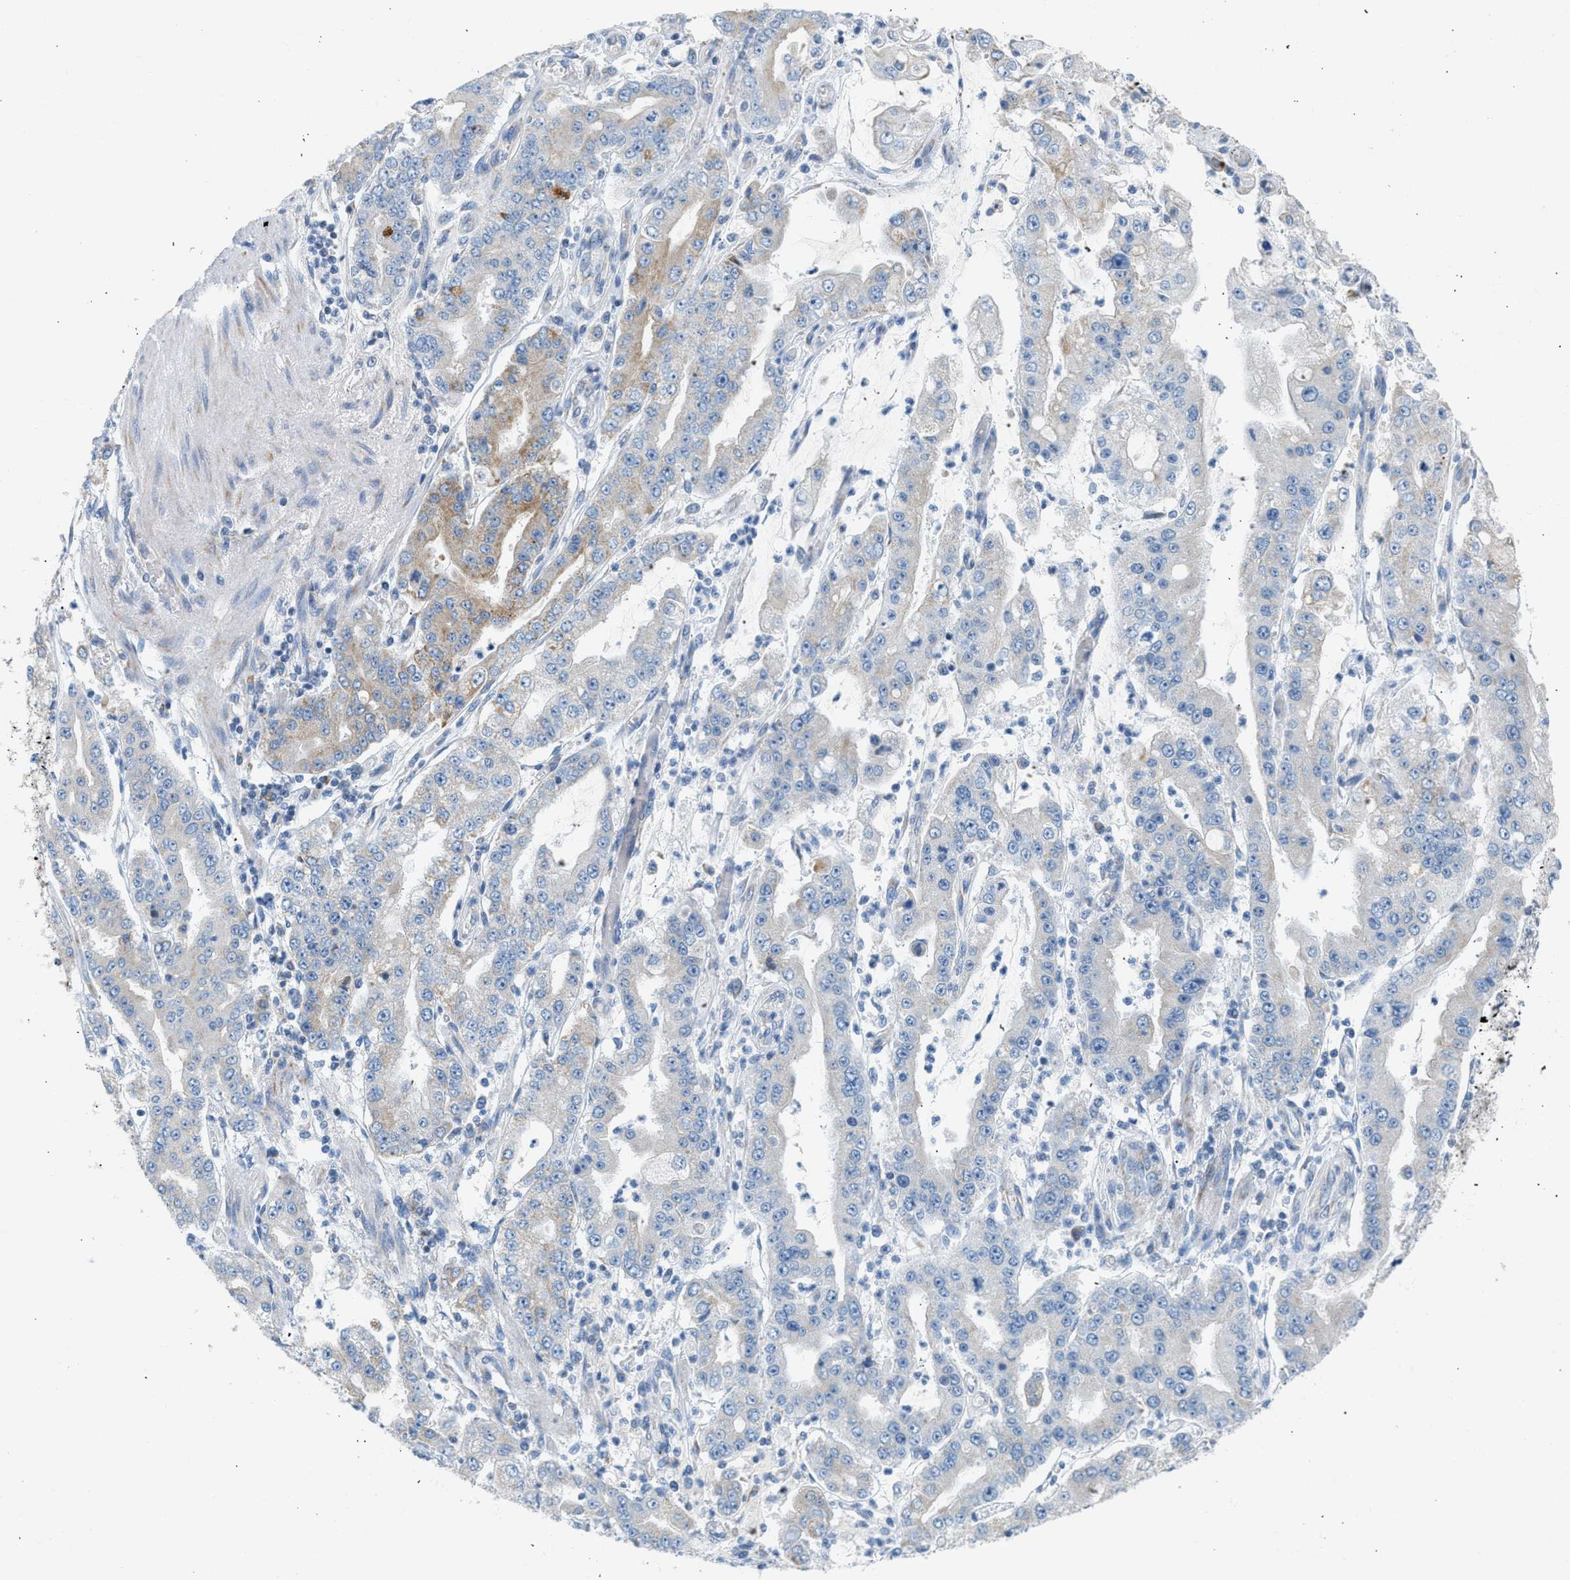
{"staining": {"intensity": "moderate", "quantity": "<25%", "location": "cytoplasmic/membranous"}, "tissue": "stomach cancer", "cell_type": "Tumor cells", "image_type": "cancer", "snomed": [{"axis": "morphology", "description": "Adenocarcinoma, NOS"}, {"axis": "topography", "description": "Stomach"}], "caption": "Immunohistochemical staining of adenocarcinoma (stomach) exhibits moderate cytoplasmic/membranous protein positivity in about <25% of tumor cells. (Brightfield microscopy of DAB IHC at high magnification).", "gene": "NDUFS8", "patient": {"sex": "male", "age": 76}}